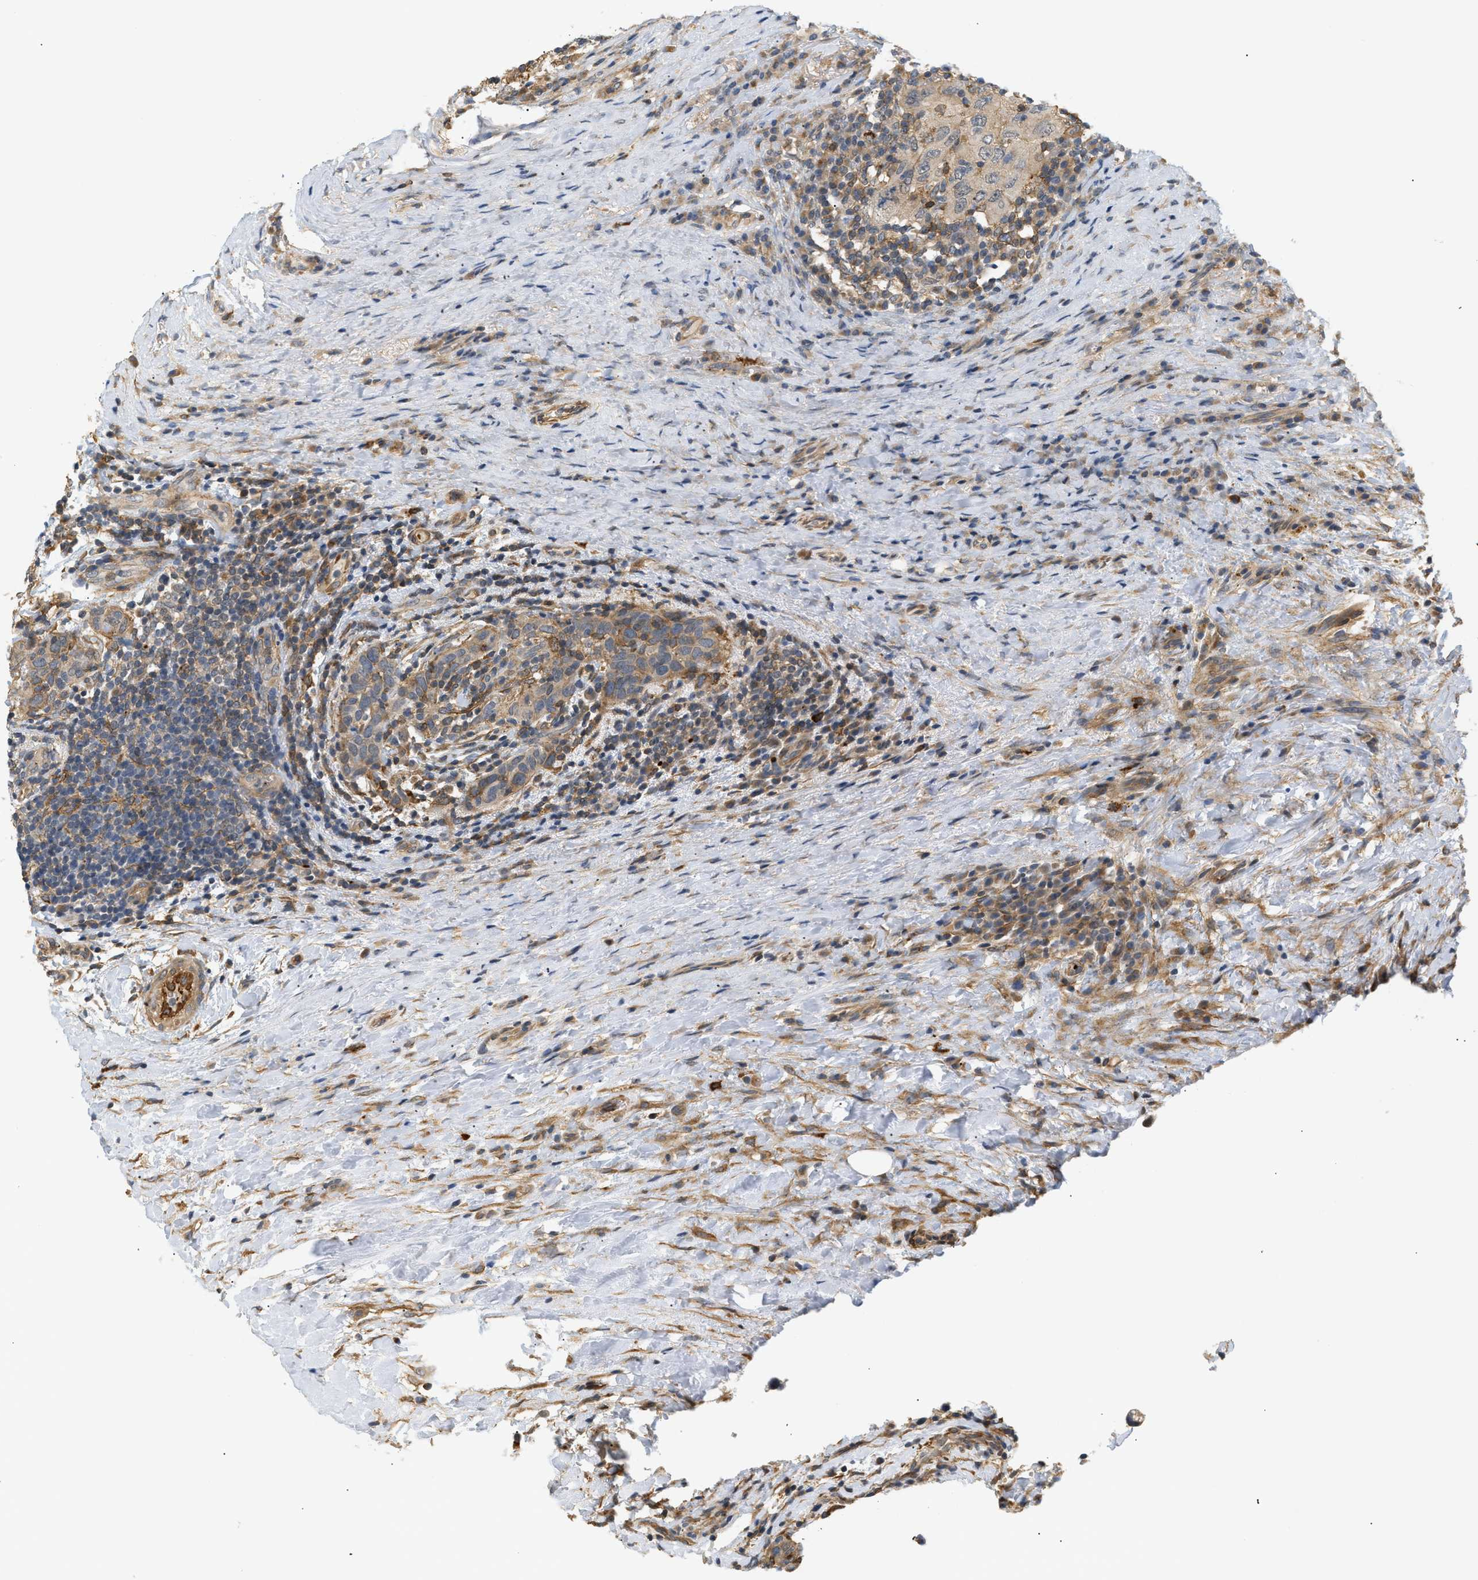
{"staining": {"intensity": "moderate", "quantity": "<25%", "location": "cytoplasmic/membranous"}, "tissue": "breast cancer", "cell_type": "Tumor cells", "image_type": "cancer", "snomed": [{"axis": "morphology", "description": "Duct carcinoma"}, {"axis": "topography", "description": "Breast"}], "caption": "DAB (3,3'-diaminobenzidine) immunohistochemical staining of human breast invasive ductal carcinoma displays moderate cytoplasmic/membranous protein staining in about <25% of tumor cells. (Stains: DAB (3,3'-diaminobenzidine) in brown, nuclei in blue, Microscopy: brightfield microscopy at high magnification).", "gene": "CORO2B", "patient": {"sex": "female", "age": 37}}